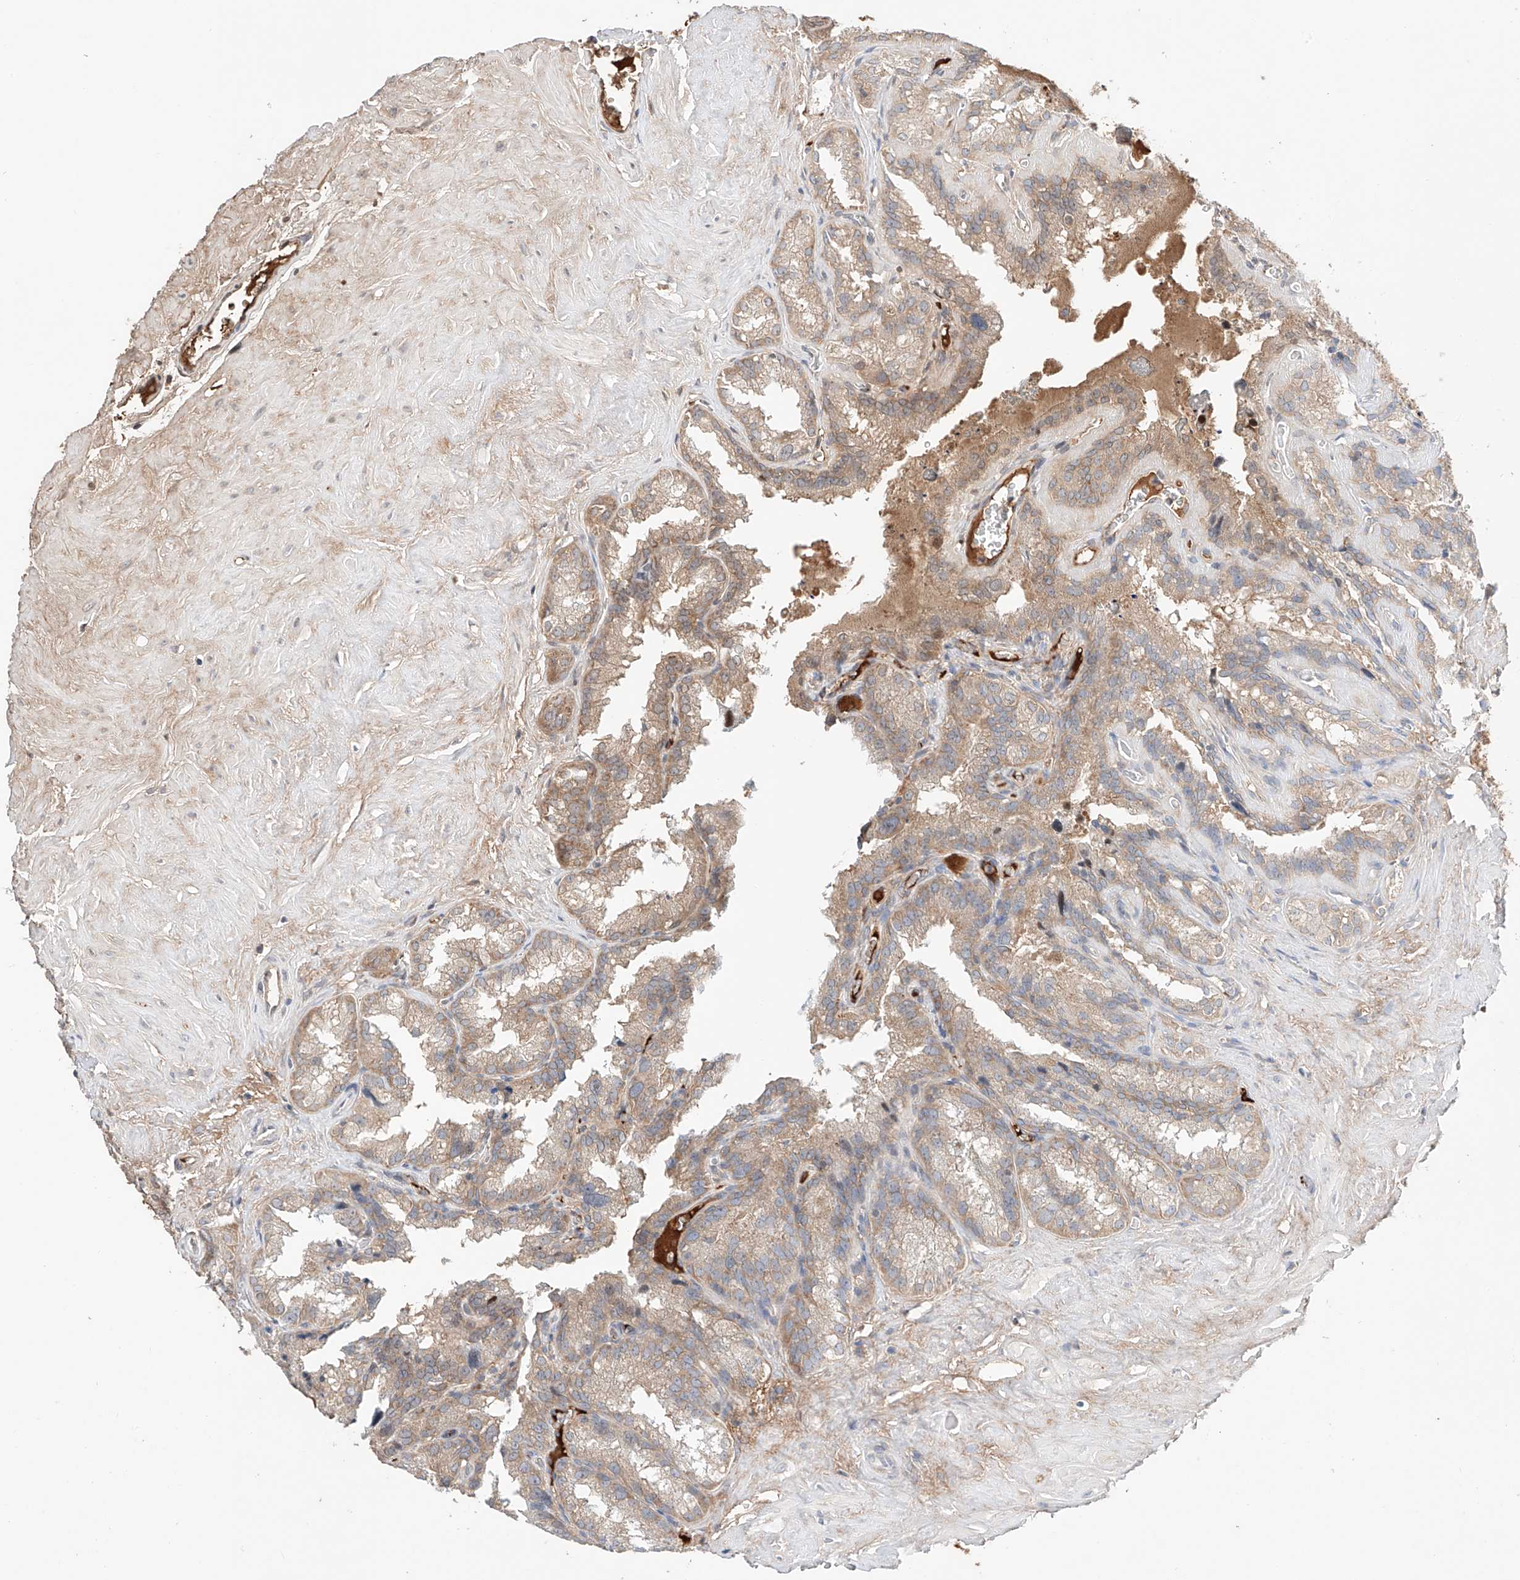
{"staining": {"intensity": "moderate", "quantity": ">75%", "location": "cytoplasmic/membranous"}, "tissue": "seminal vesicle", "cell_type": "Glandular cells", "image_type": "normal", "snomed": [{"axis": "morphology", "description": "Normal tissue, NOS"}, {"axis": "topography", "description": "Prostate"}, {"axis": "topography", "description": "Seminal veicle"}], "caption": "A medium amount of moderate cytoplasmic/membranous positivity is present in about >75% of glandular cells in normal seminal vesicle. Using DAB (3,3'-diaminobenzidine) (brown) and hematoxylin (blue) stains, captured at high magnification using brightfield microscopy.", "gene": "PGGT1B", "patient": {"sex": "male", "age": 59}}